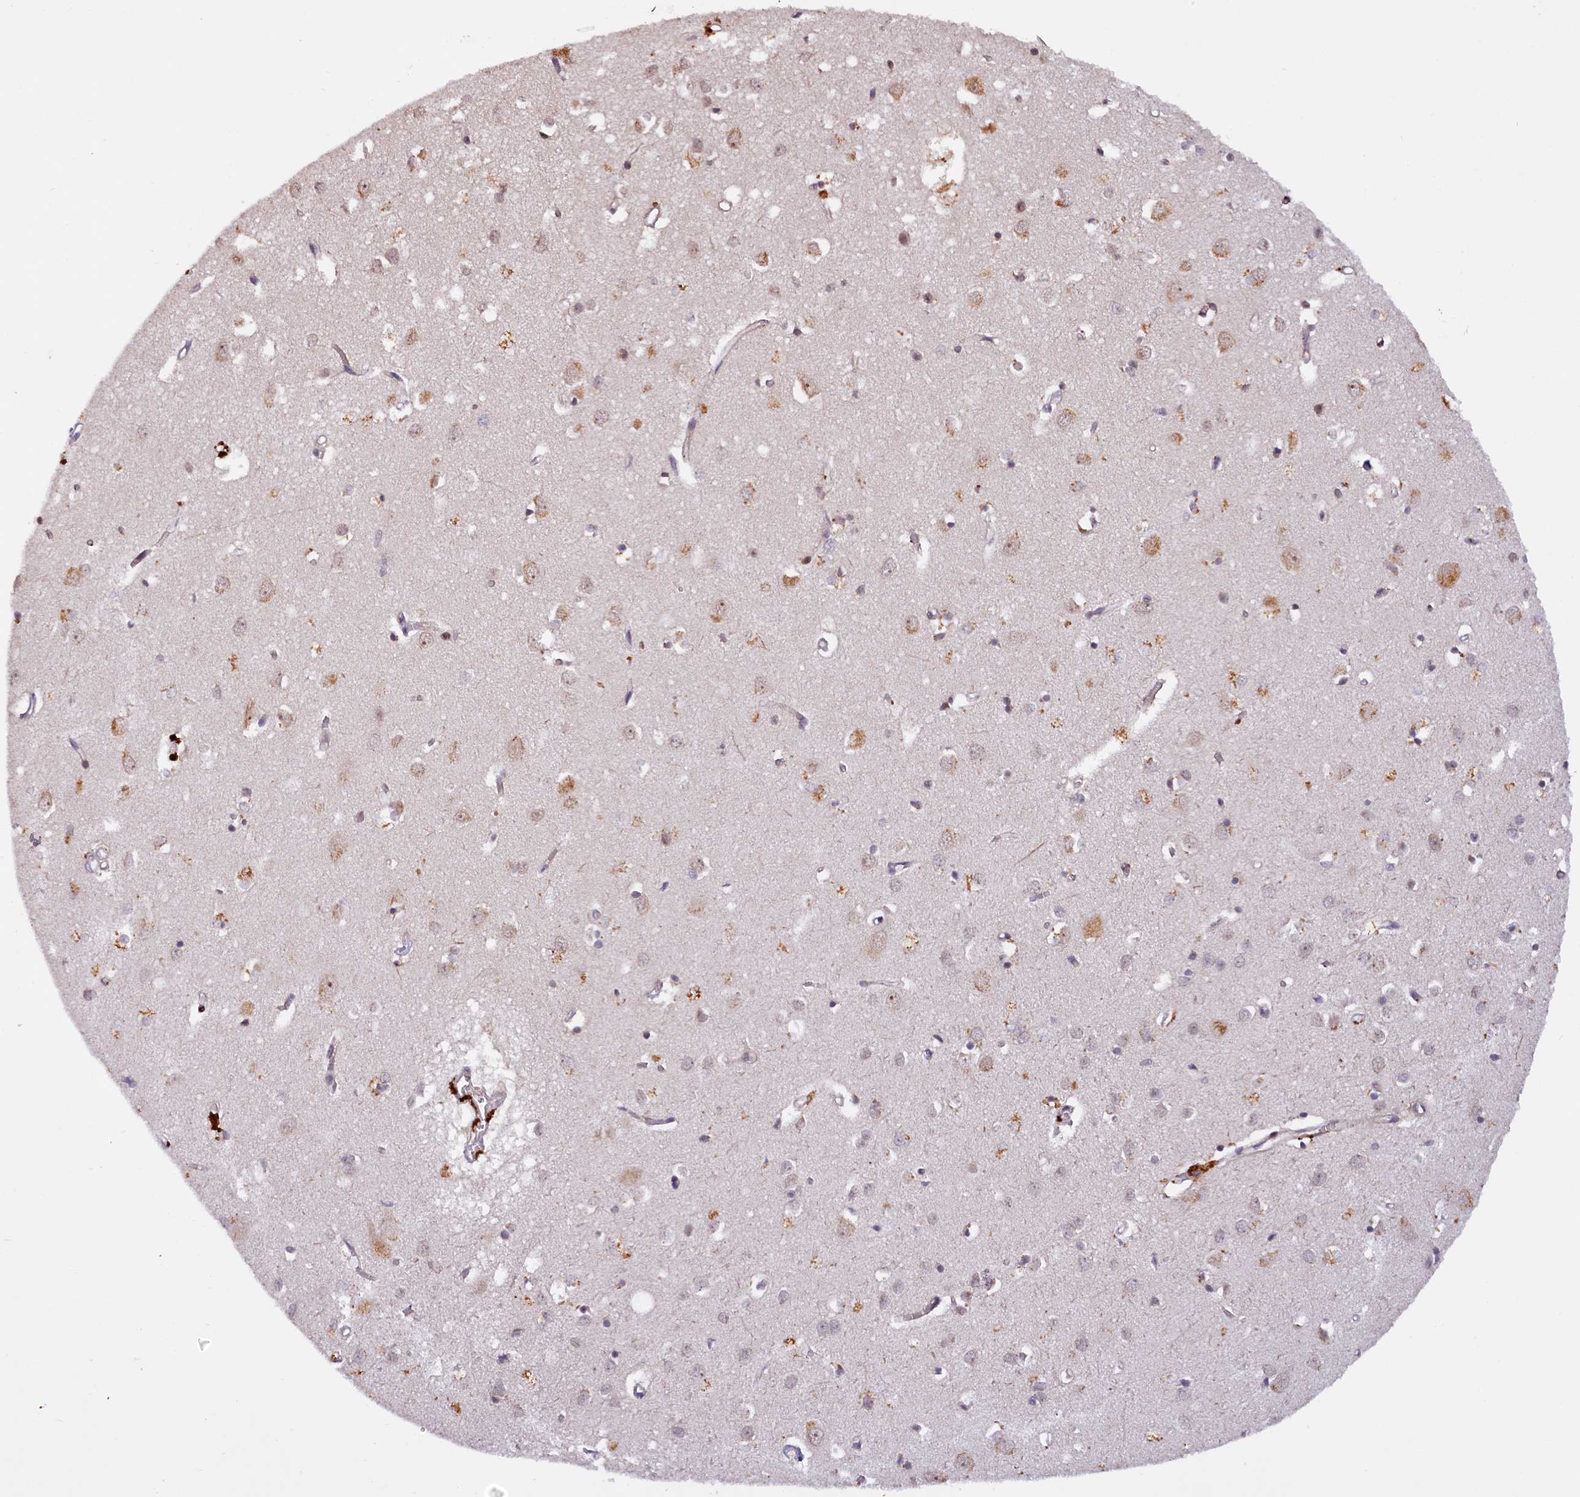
{"staining": {"intensity": "moderate", "quantity": "<25%", "location": "cytoplasmic/membranous,nuclear"}, "tissue": "cerebral cortex", "cell_type": "Endothelial cells", "image_type": "normal", "snomed": [{"axis": "morphology", "description": "Normal tissue, NOS"}, {"axis": "topography", "description": "Cerebral cortex"}], "caption": "DAB immunohistochemical staining of normal human cerebral cortex demonstrates moderate cytoplasmic/membranous,nuclear protein expression in about <25% of endothelial cells. Nuclei are stained in blue.", "gene": "N4BP2L1", "patient": {"sex": "female", "age": 64}}